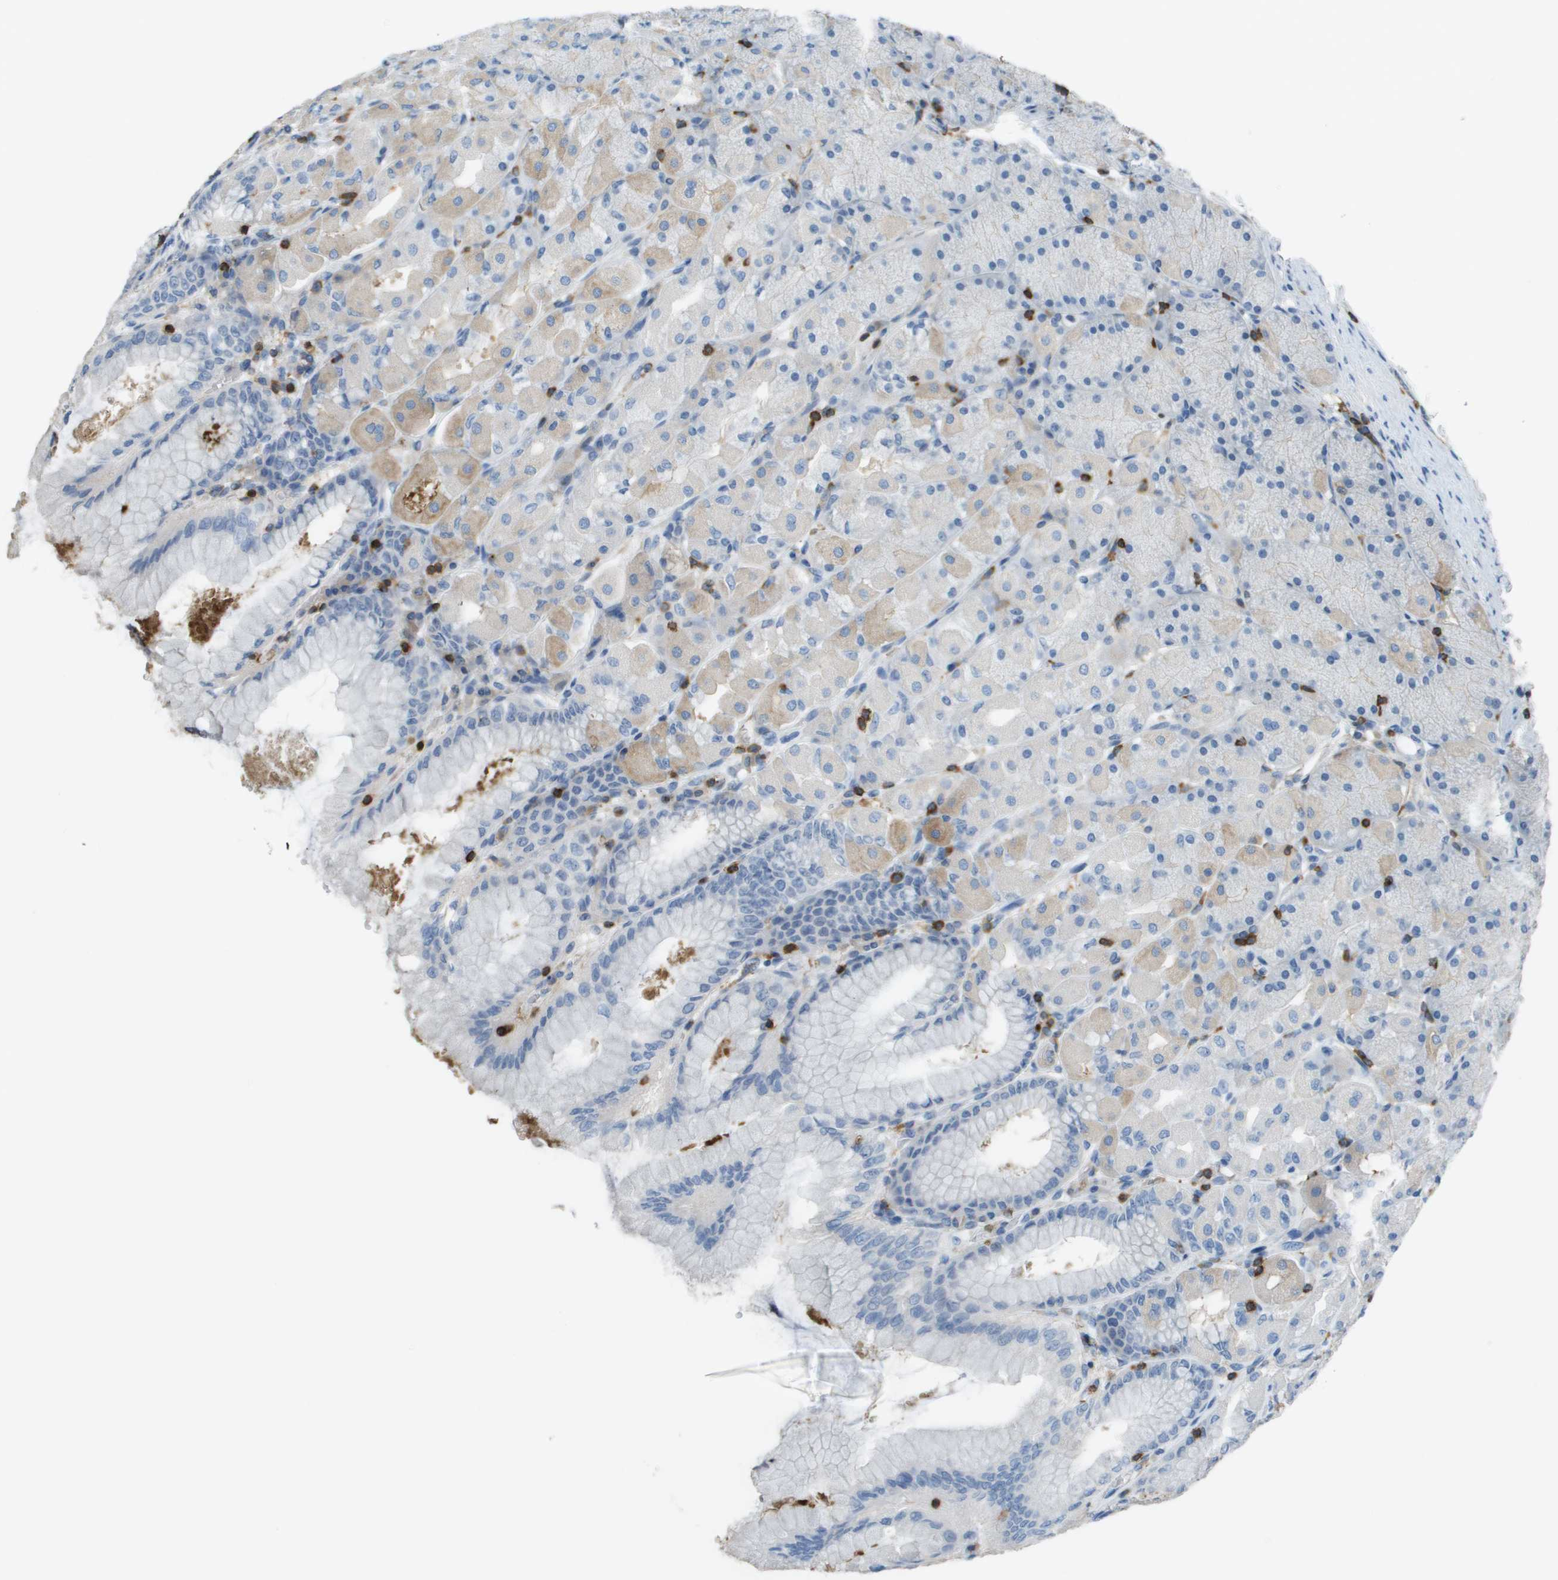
{"staining": {"intensity": "weak", "quantity": "<25%", "location": "cytoplasmic/membranous"}, "tissue": "stomach", "cell_type": "Glandular cells", "image_type": "normal", "snomed": [{"axis": "morphology", "description": "Normal tissue, NOS"}, {"axis": "topography", "description": "Stomach, upper"}], "caption": "There is no significant positivity in glandular cells of stomach. (DAB (3,3'-diaminobenzidine) immunohistochemistry with hematoxylin counter stain).", "gene": "APBB1IP", "patient": {"sex": "female", "age": 56}}